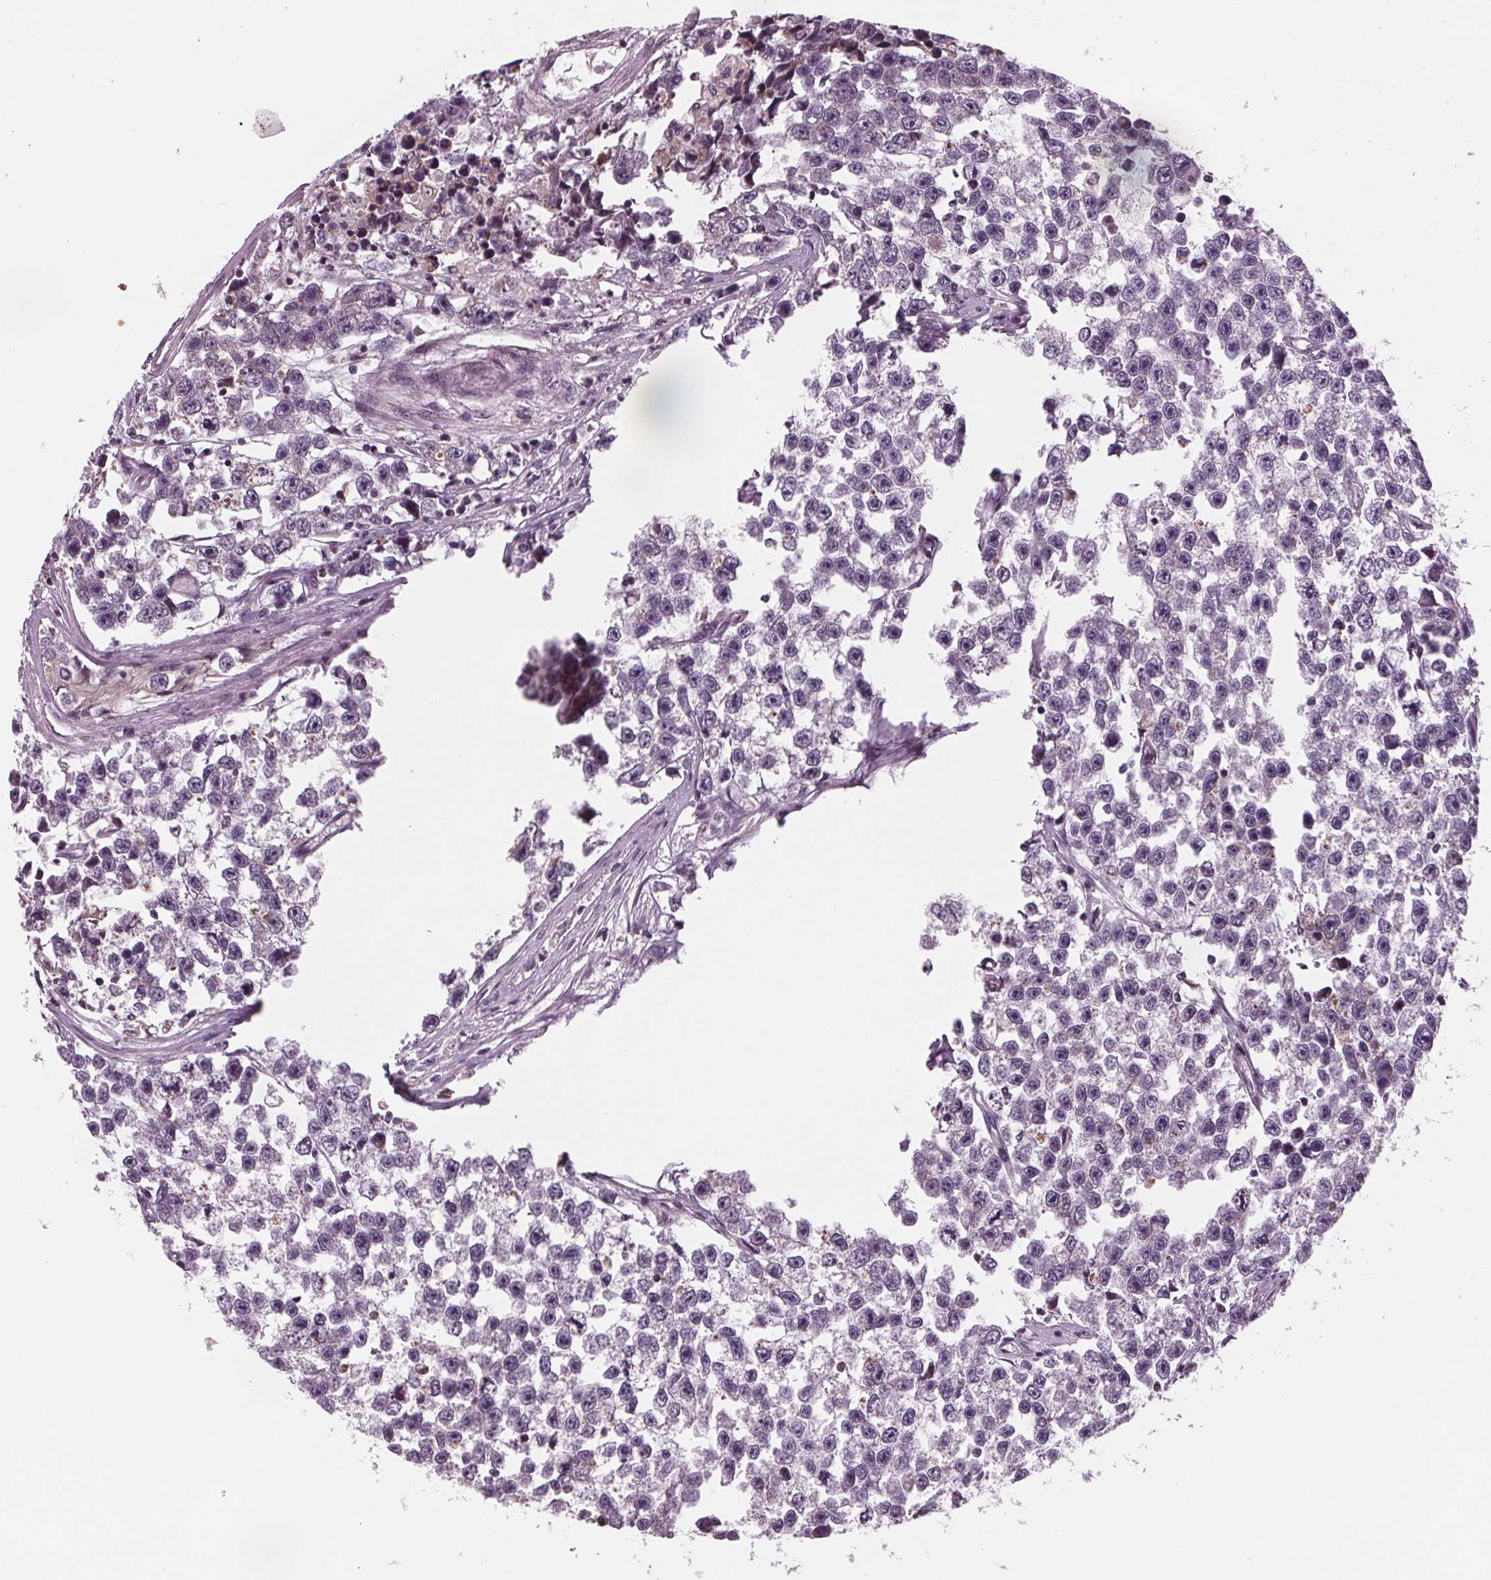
{"staining": {"intensity": "negative", "quantity": "none", "location": "none"}, "tissue": "testis cancer", "cell_type": "Tumor cells", "image_type": "cancer", "snomed": [{"axis": "morphology", "description": "Seminoma, NOS"}, {"axis": "topography", "description": "Testis"}], "caption": "The micrograph reveals no significant staining in tumor cells of testis cancer (seminoma). (Brightfield microscopy of DAB (3,3'-diaminobenzidine) immunohistochemistry at high magnification).", "gene": "STAT3", "patient": {"sex": "male", "age": 26}}